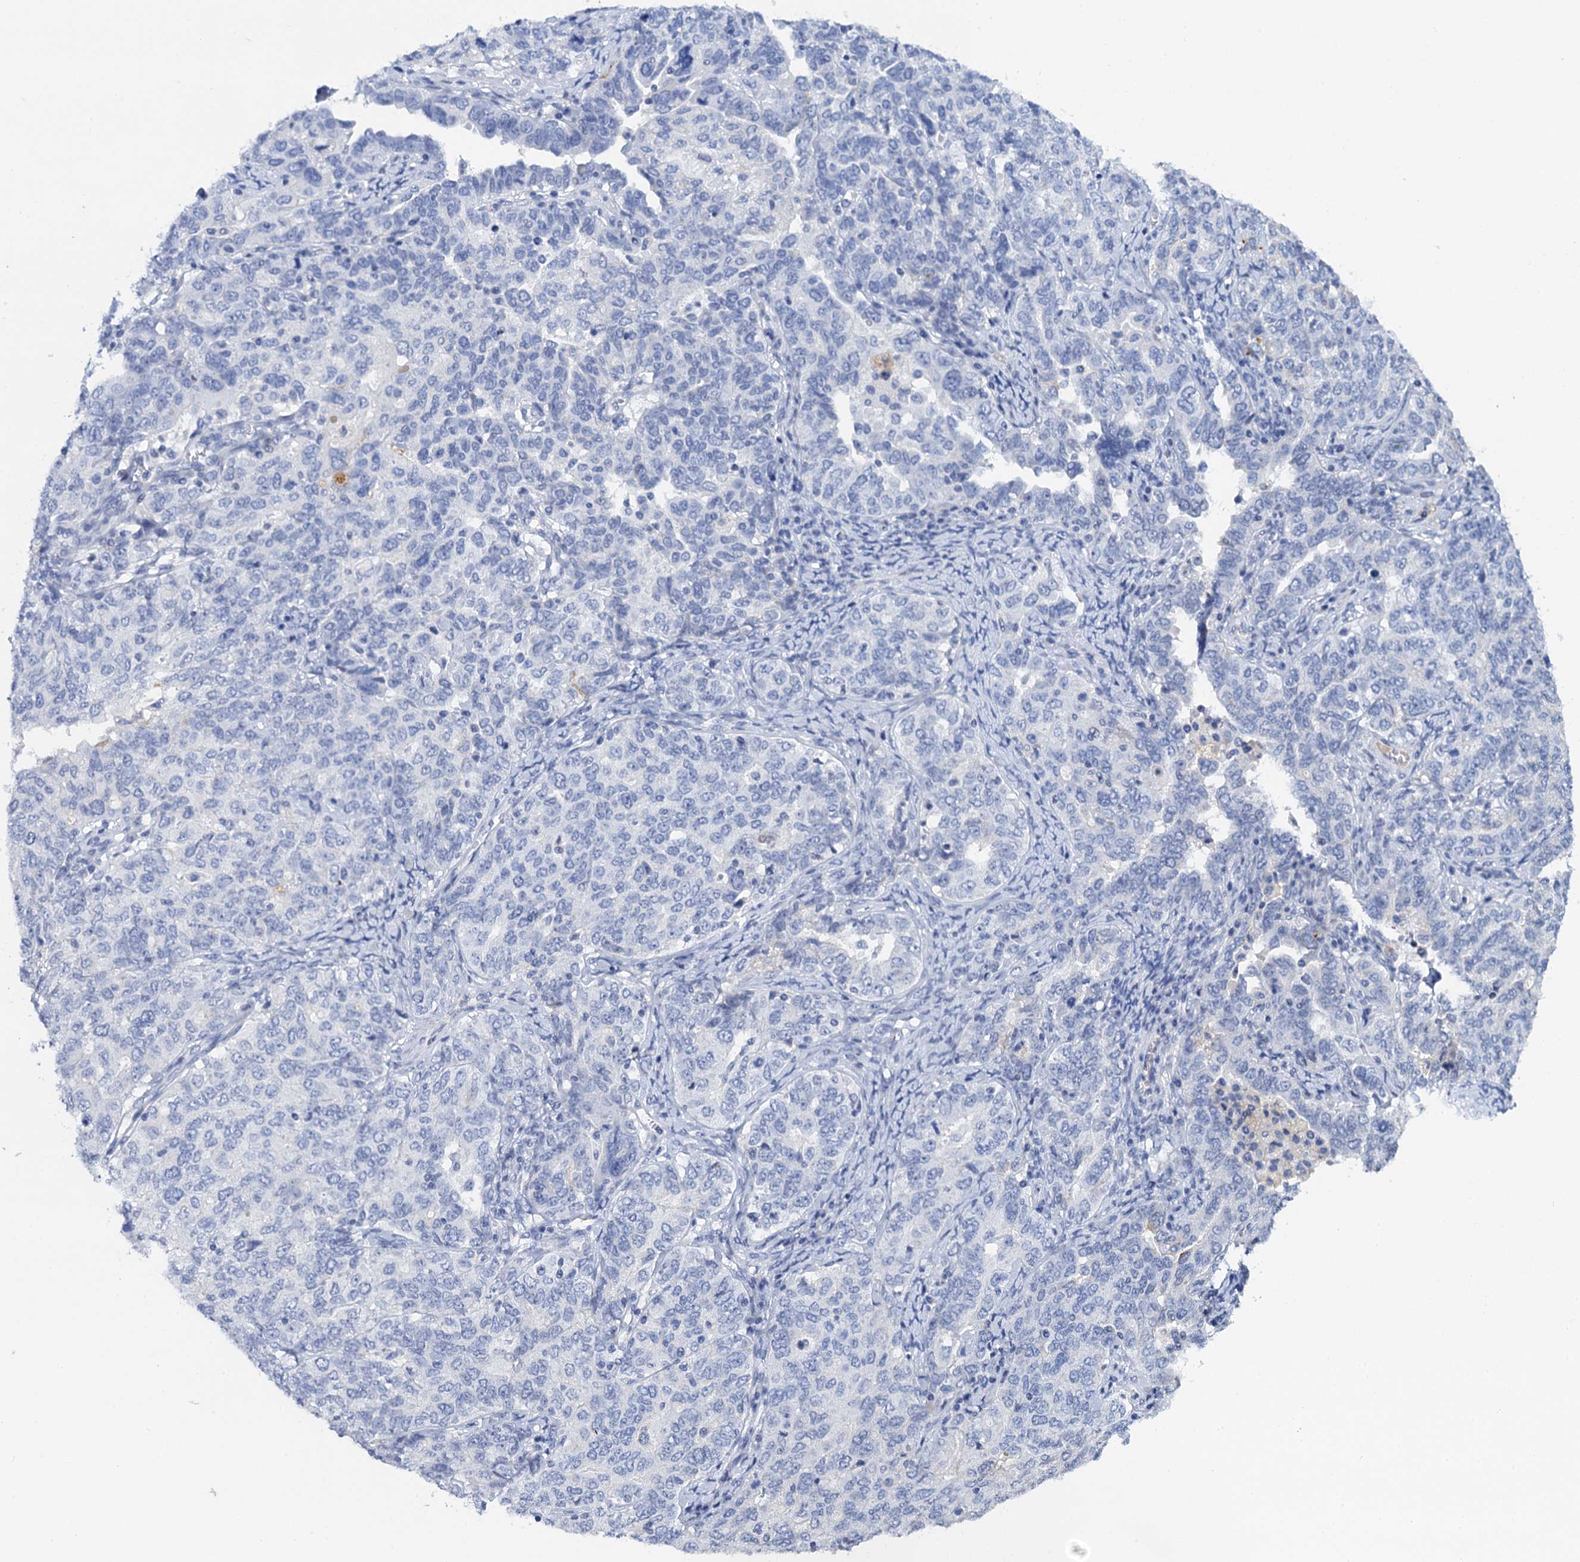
{"staining": {"intensity": "negative", "quantity": "none", "location": "none"}, "tissue": "ovarian cancer", "cell_type": "Tumor cells", "image_type": "cancer", "snomed": [{"axis": "morphology", "description": "Carcinoma, endometroid"}, {"axis": "topography", "description": "Ovary"}], "caption": "The photomicrograph displays no significant expression in tumor cells of ovarian cancer (endometroid carcinoma).", "gene": "LYPD3", "patient": {"sex": "female", "age": 62}}